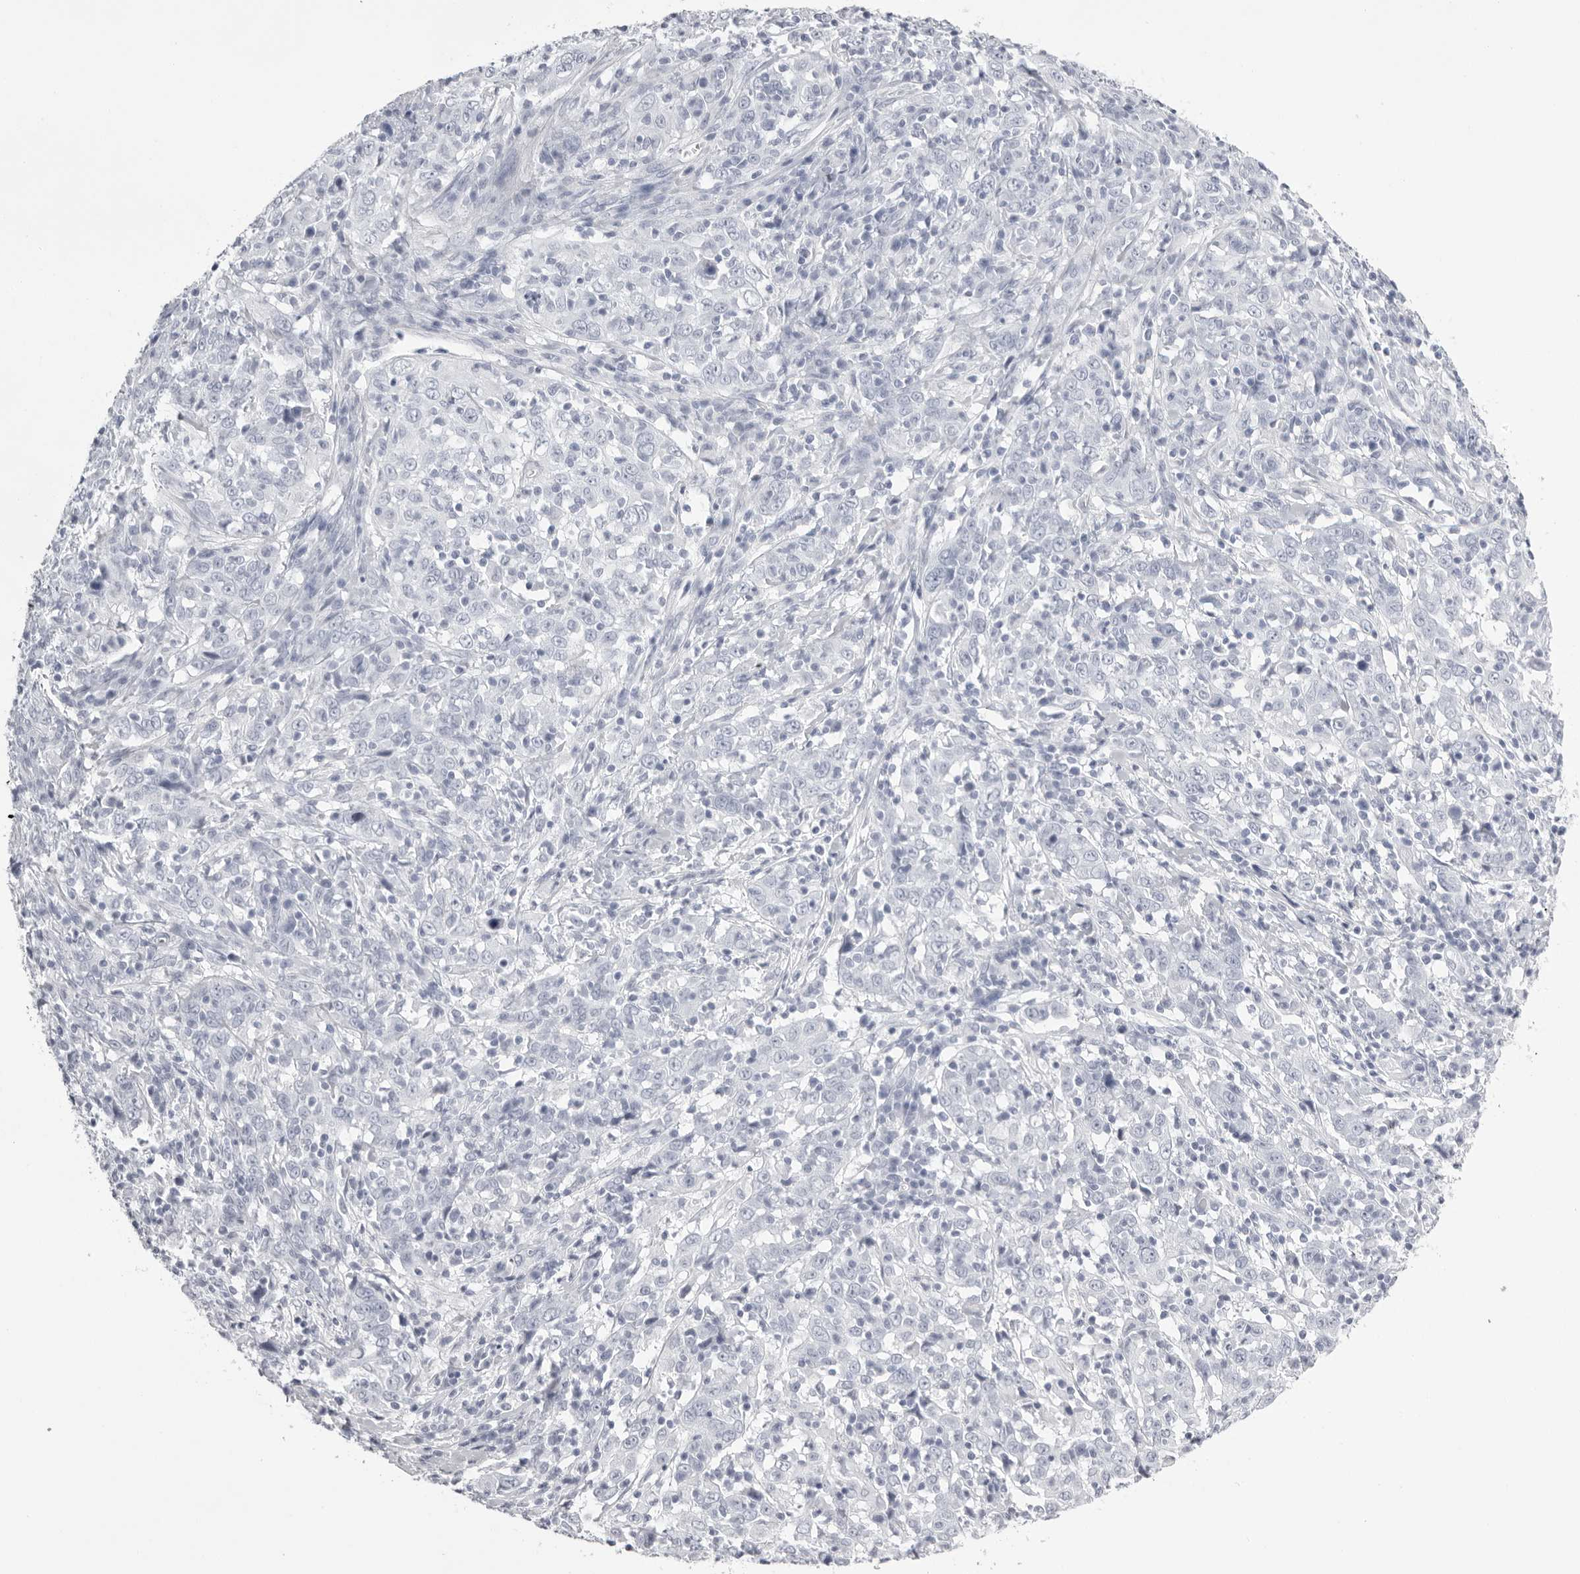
{"staining": {"intensity": "negative", "quantity": "none", "location": "none"}, "tissue": "cervical cancer", "cell_type": "Tumor cells", "image_type": "cancer", "snomed": [{"axis": "morphology", "description": "Squamous cell carcinoma, NOS"}, {"axis": "topography", "description": "Cervix"}], "caption": "This is an IHC photomicrograph of human cervical cancer (squamous cell carcinoma). There is no staining in tumor cells.", "gene": "TMOD4", "patient": {"sex": "female", "age": 46}}